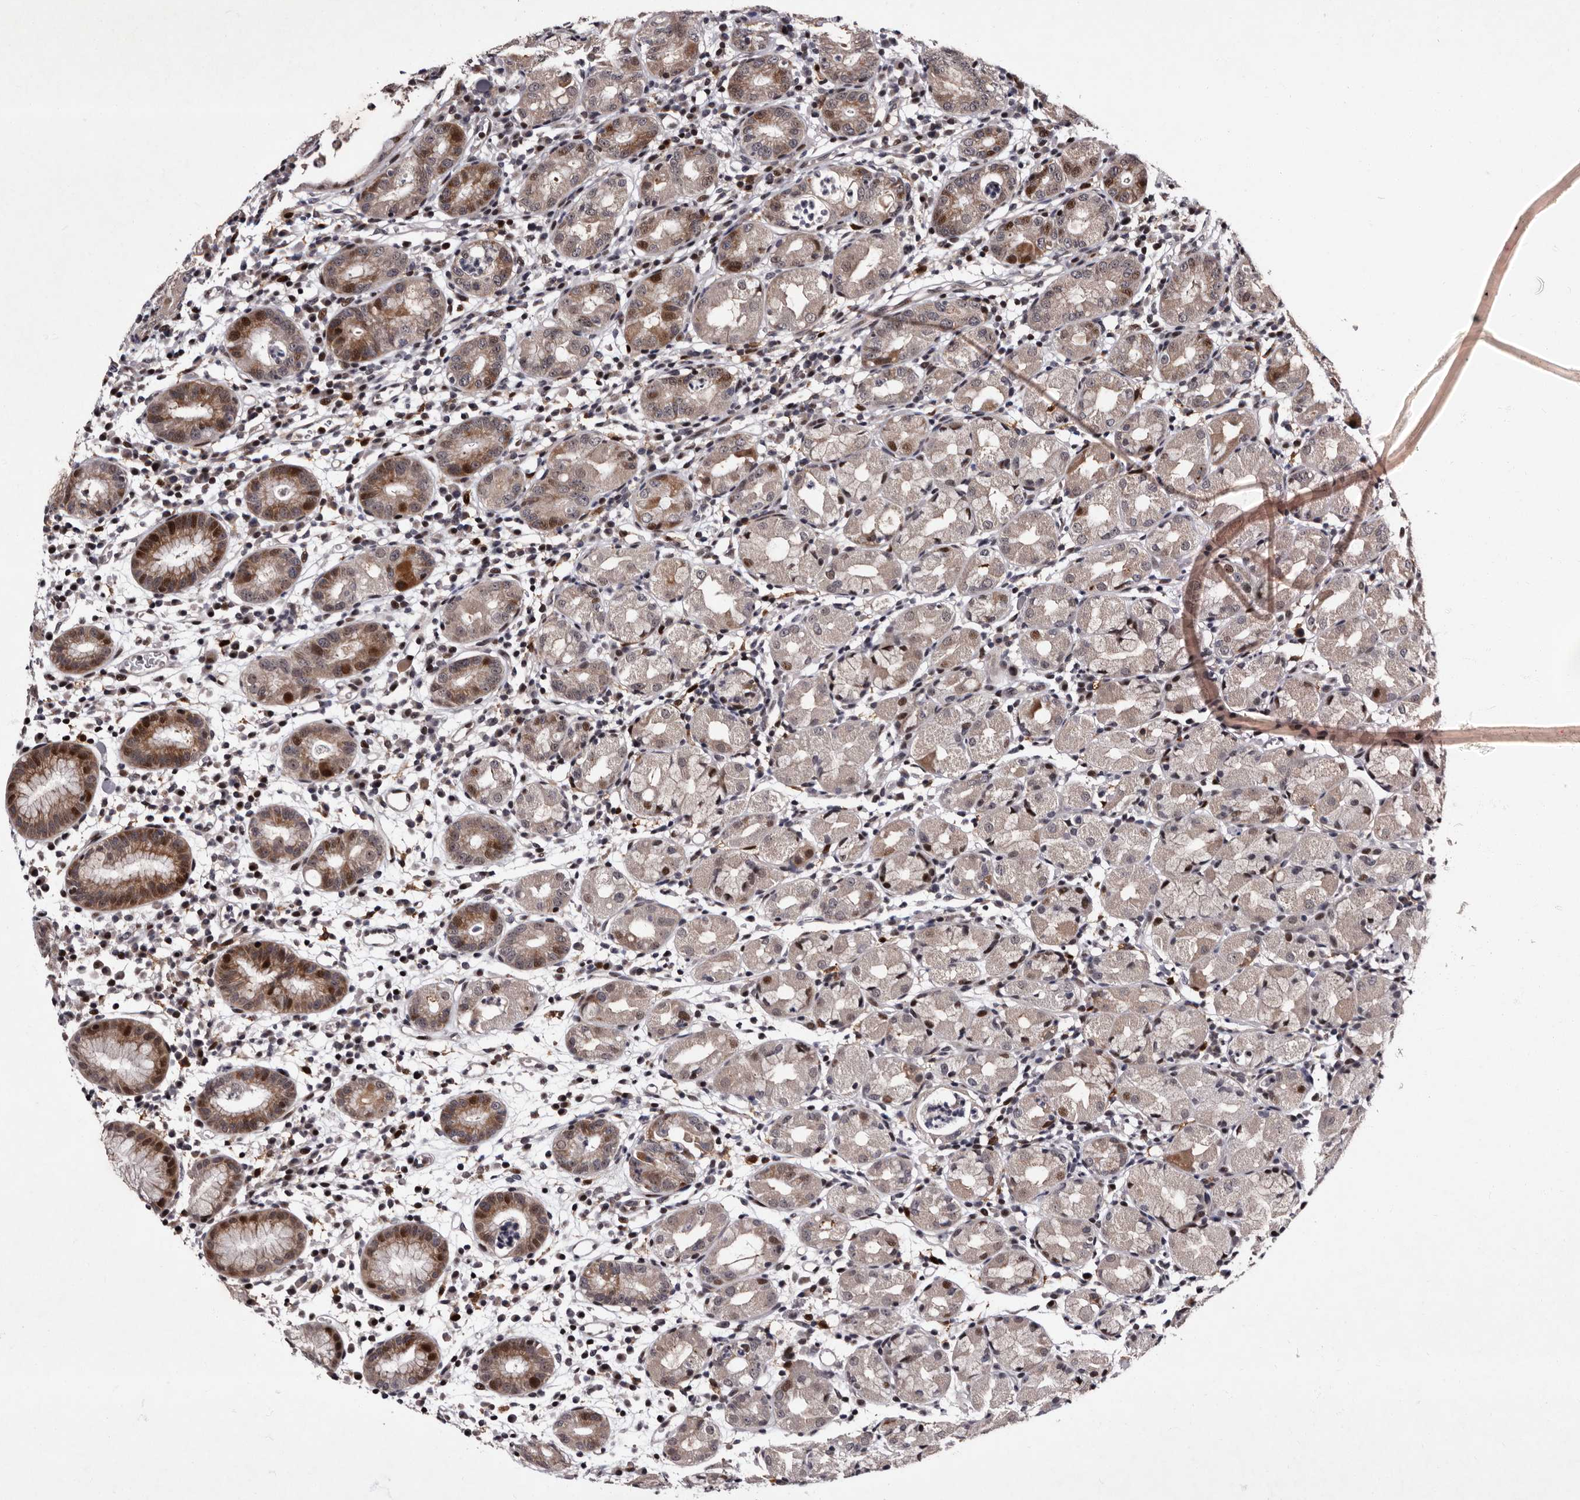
{"staining": {"intensity": "moderate", "quantity": "<25%", "location": "cytoplasmic/membranous,nuclear"}, "tissue": "stomach", "cell_type": "Glandular cells", "image_type": "normal", "snomed": [{"axis": "morphology", "description": "Normal tissue, NOS"}, {"axis": "topography", "description": "Stomach"}, {"axis": "topography", "description": "Stomach, lower"}], "caption": "Protein expression analysis of benign stomach shows moderate cytoplasmic/membranous,nuclear expression in about <25% of glandular cells. (DAB (3,3'-diaminobenzidine) IHC with brightfield microscopy, high magnification).", "gene": "TNKS", "patient": {"sex": "female", "age": 75}}